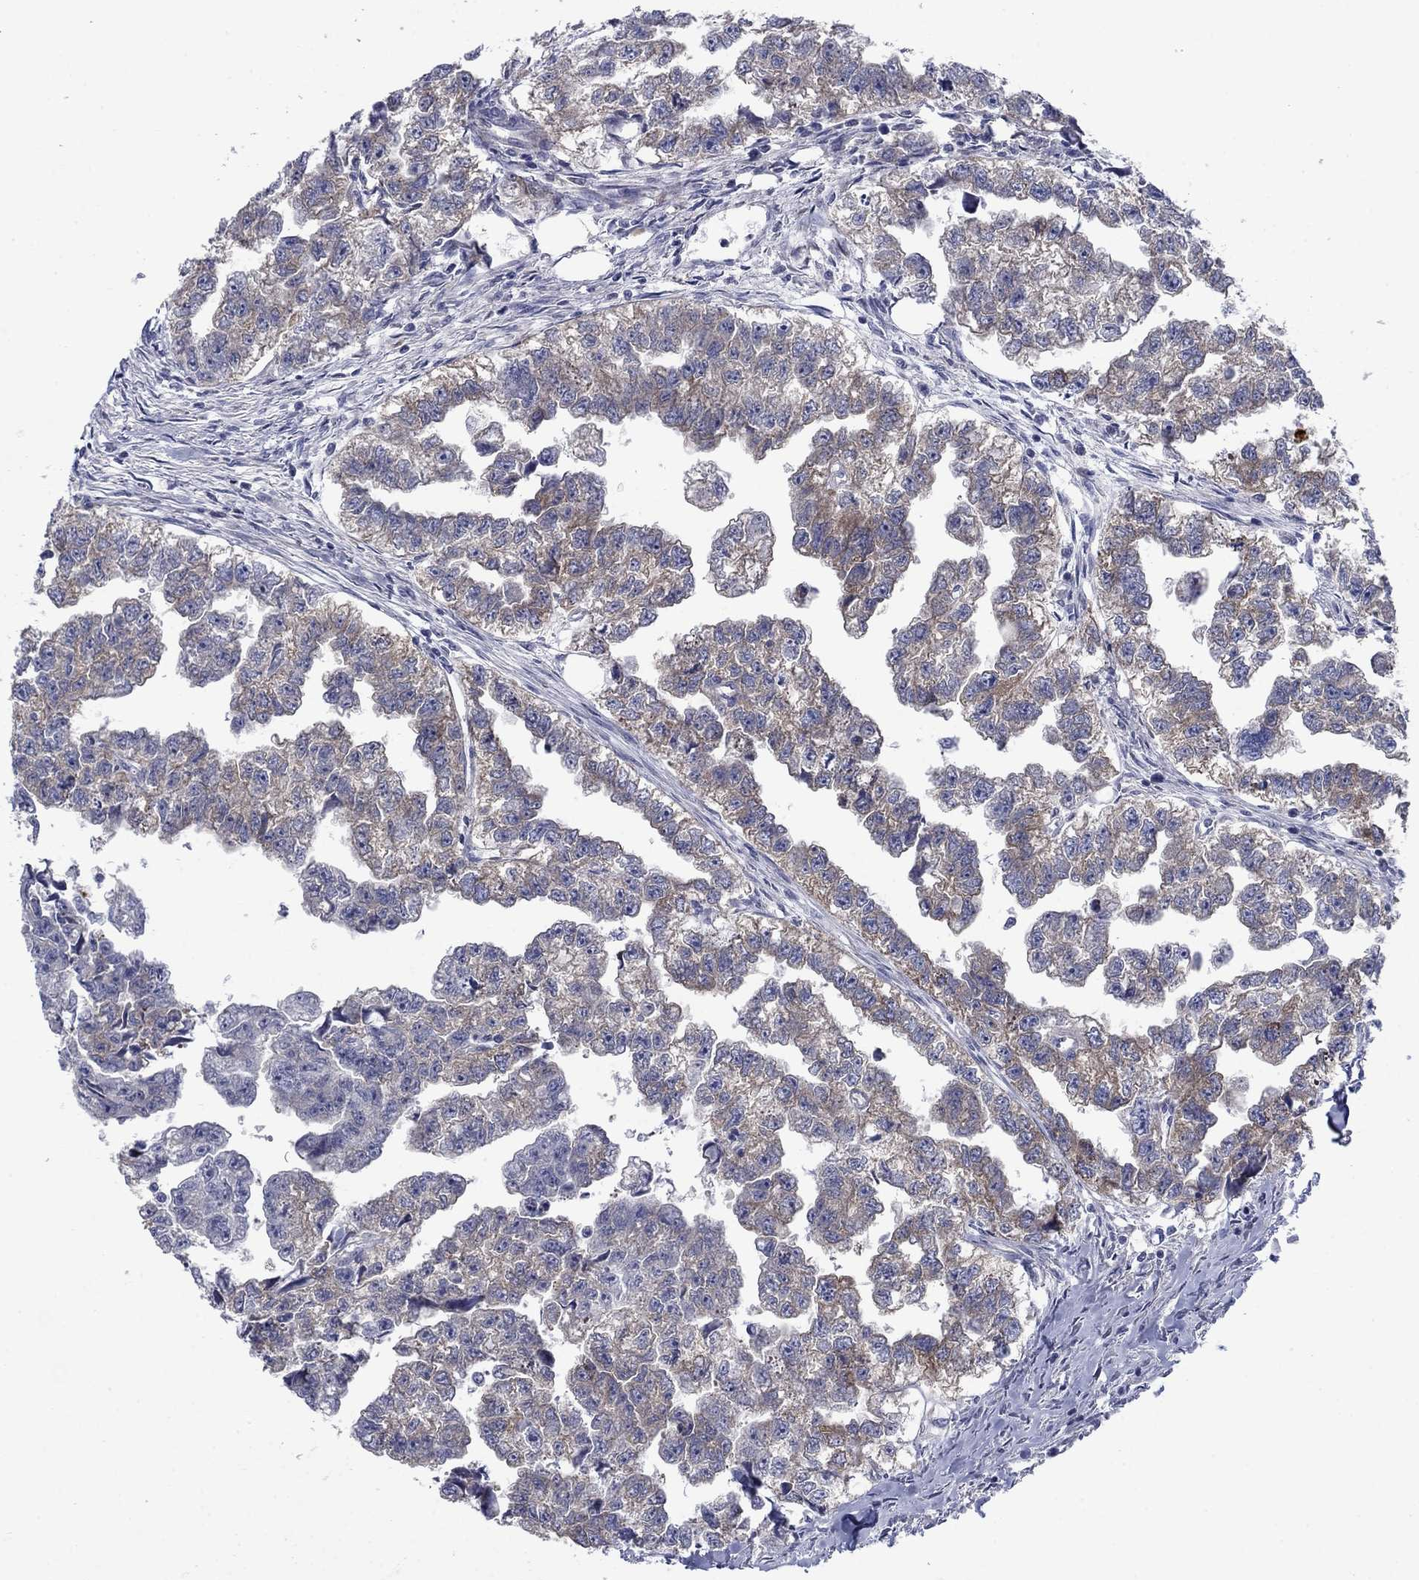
{"staining": {"intensity": "strong", "quantity": "25%-75%", "location": "cytoplasmic/membranous"}, "tissue": "testis cancer", "cell_type": "Tumor cells", "image_type": "cancer", "snomed": [{"axis": "morphology", "description": "Carcinoma, Embryonal, NOS"}, {"axis": "morphology", "description": "Teratoma, malignant, NOS"}, {"axis": "topography", "description": "Testis"}], "caption": "Immunohistochemistry (IHC) image of testis teratoma (malignant) stained for a protein (brown), which reveals high levels of strong cytoplasmic/membranous staining in about 25%-75% of tumor cells.", "gene": "FXR1", "patient": {"sex": "male", "age": 44}}